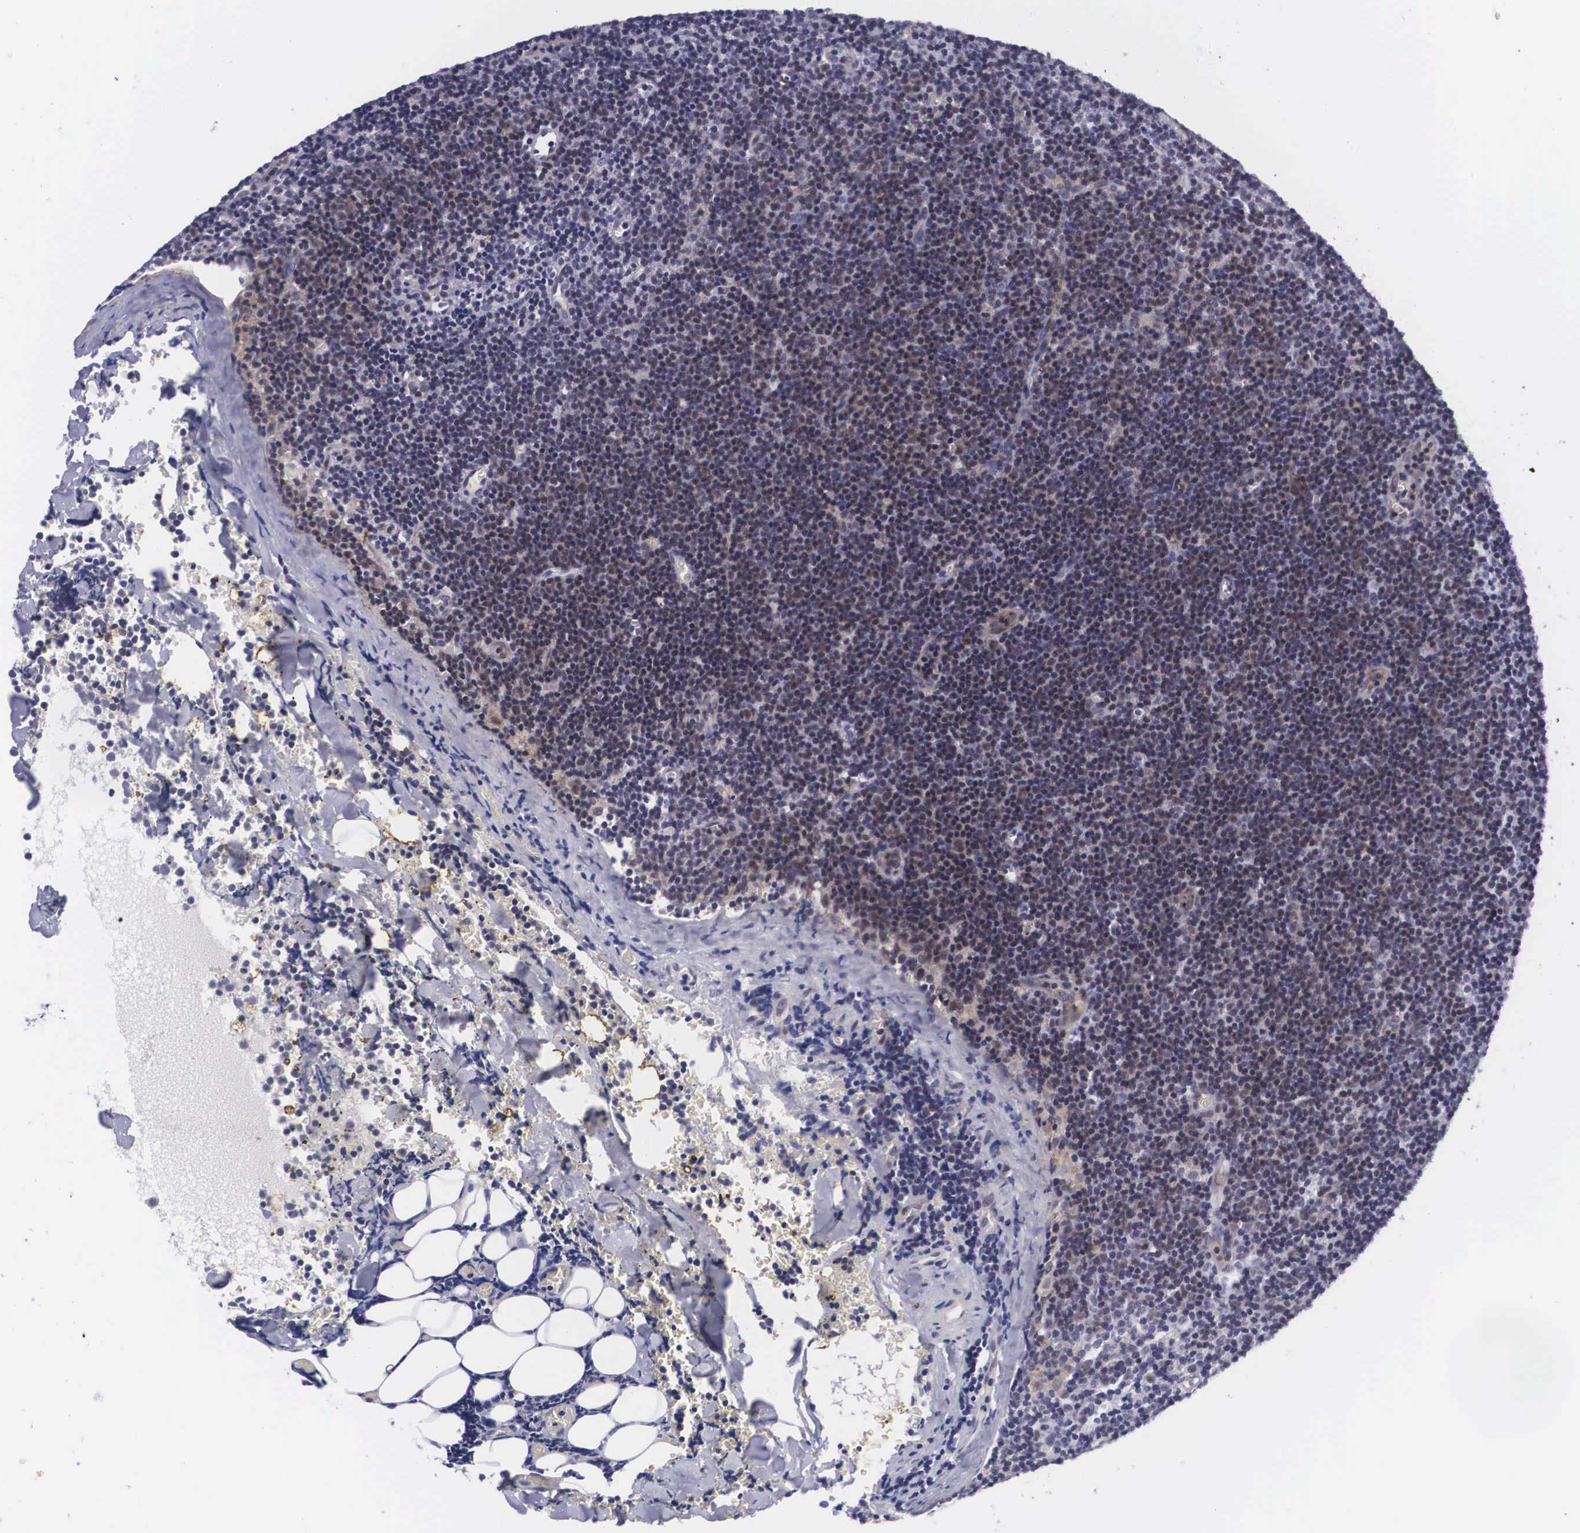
{"staining": {"intensity": "weak", "quantity": "25%-75%", "location": "cytoplasmic/membranous,nuclear"}, "tissue": "lymphoma", "cell_type": "Tumor cells", "image_type": "cancer", "snomed": [{"axis": "morphology", "description": "Malignant lymphoma, non-Hodgkin's type, Low grade"}, {"axis": "topography", "description": "Lymph node"}], "caption": "The immunohistochemical stain shows weak cytoplasmic/membranous and nuclear positivity in tumor cells of low-grade malignant lymphoma, non-Hodgkin's type tissue.", "gene": "EMID1", "patient": {"sex": "male", "age": 57}}